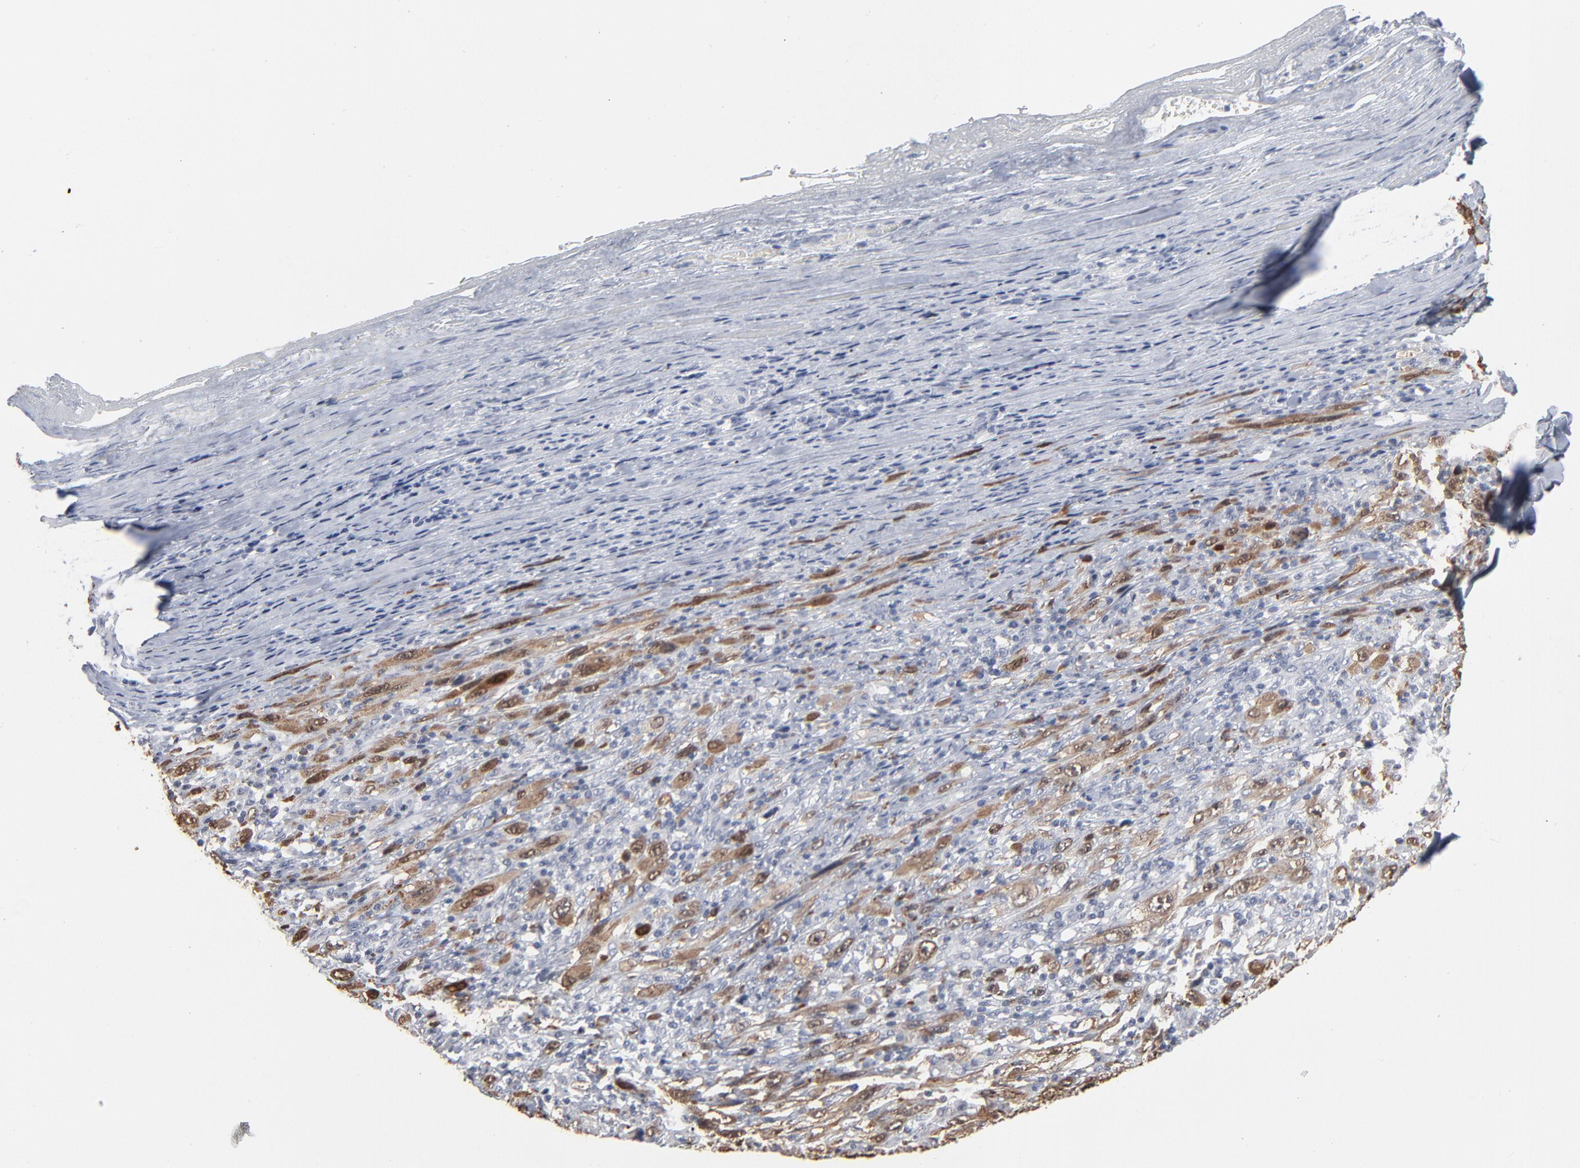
{"staining": {"intensity": "moderate", "quantity": ">75%", "location": "cytoplasmic/membranous"}, "tissue": "melanoma", "cell_type": "Tumor cells", "image_type": "cancer", "snomed": [{"axis": "morphology", "description": "Malignant melanoma, Metastatic site"}, {"axis": "topography", "description": "Skin"}], "caption": "A photomicrograph showing moderate cytoplasmic/membranous staining in approximately >75% of tumor cells in malignant melanoma (metastatic site), as visualized by brown immunohistochemical staining.", "gene": "PAGE1", "patient": {"sex": "female", "age": 56}}